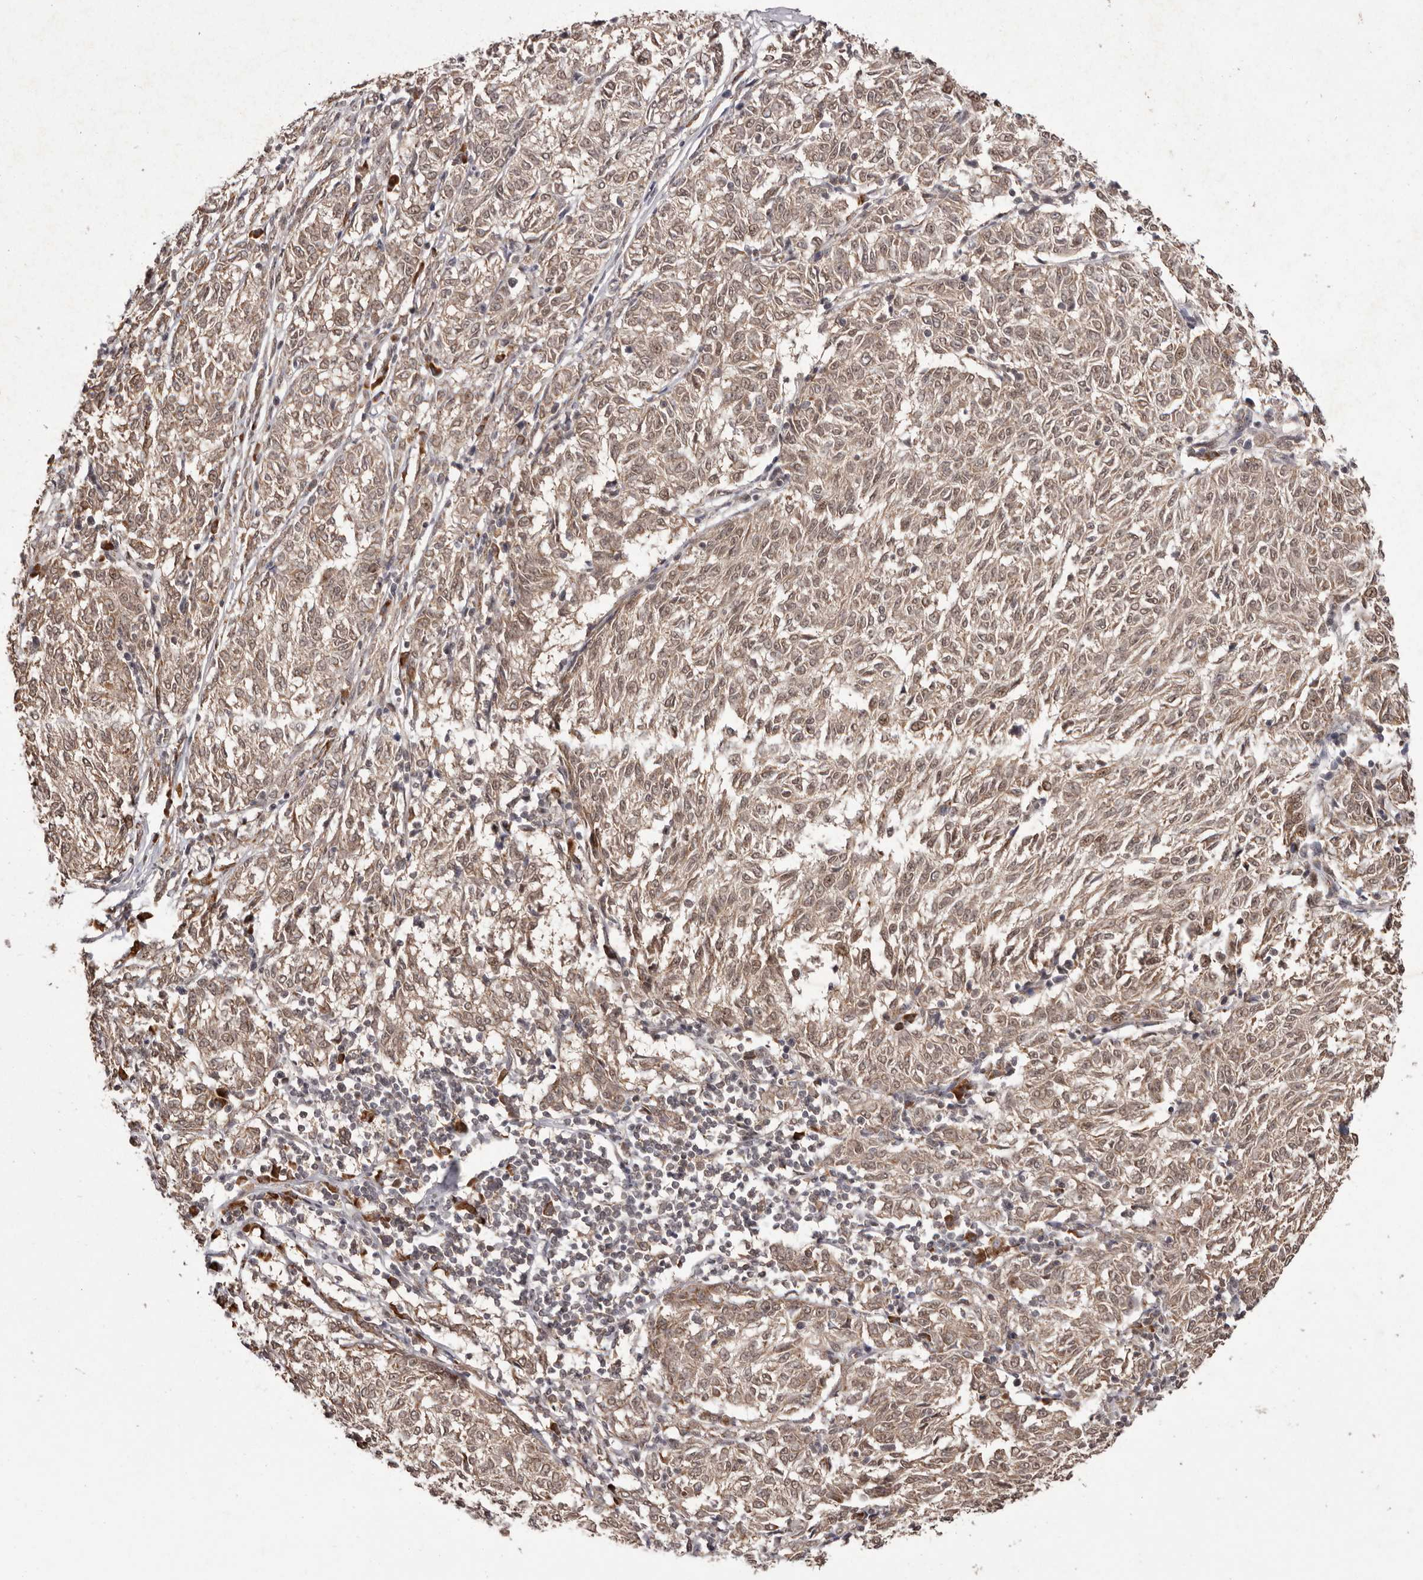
{"staining": {"intensity": "weak", "quantity": ">75%", "location": "cytoplasmic/membranous,nuclear"}, "tissue": "melanoma", "cell_type": "Tumor cells", "image_type": "cancer", "snomed": [{"axis": "morphology", "description": "Malignant melanoma, NOS"}, {"axis": "topography", "description": "Skin"}], "caption": "IHC micrograph of neoplastic tissue: malignant melanoma stained using immunohistochemistry (IHC) demonstrates low levels of weak protein expression localized specifically in the cytoplasmic/membranous and nuclear of tumor cells, appearing as a cytoplasmic/membranous and nuclear brown color.", "gene": "LRGUK", "patient": {"sex": "female", "age": 72}}